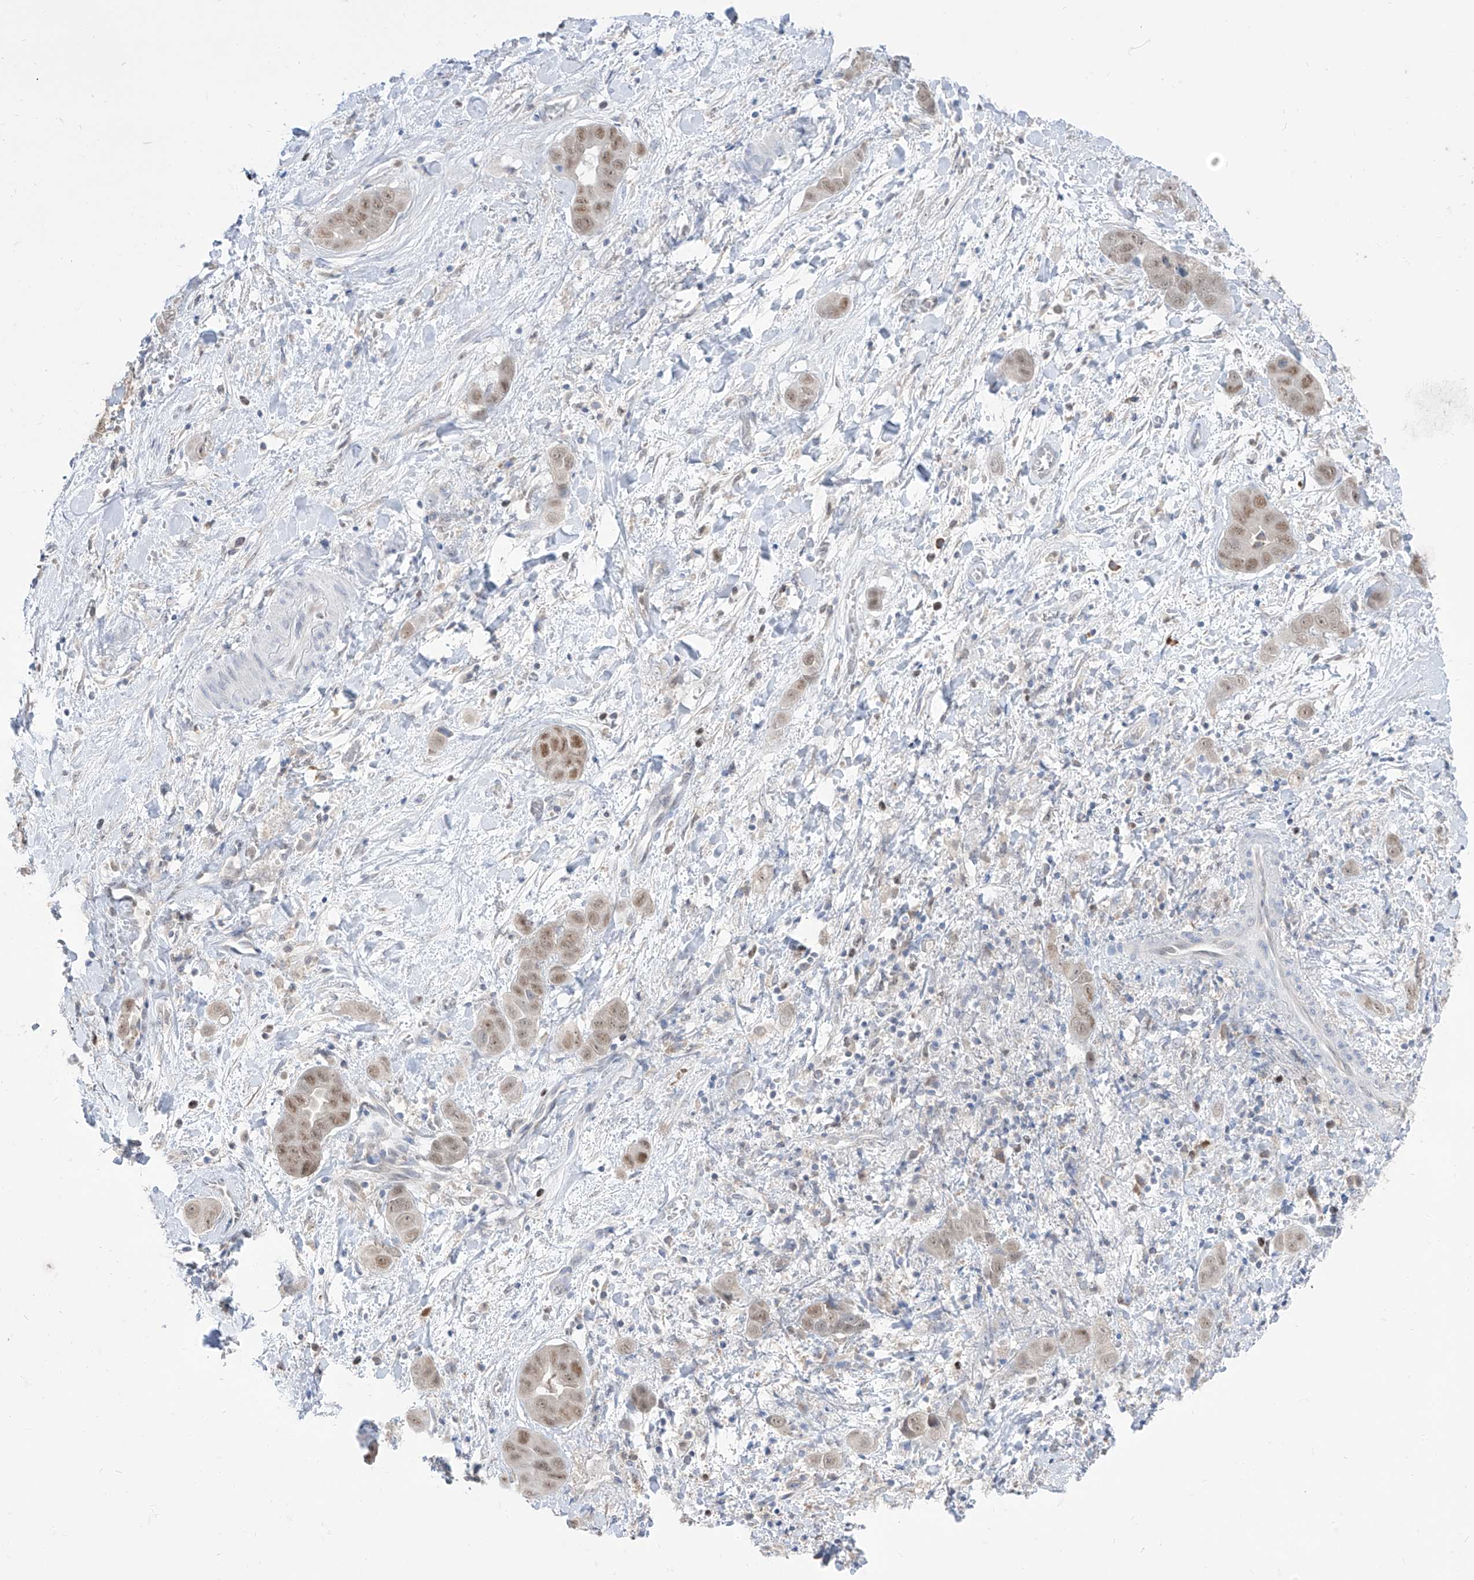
{"staining": {"intensity": "moderate", "quantity": ">75%", "location": "nuclear"}, "tissue": "liver cancer", "cell_type": "Tumor cells", "image_type": "cancer", "snomed": [{"axis": "morphology", "description": "Cholangiocarcinoma"}, {"axis": "topography", "description": "Liver"}], "caption": "Moderate nuclear expression for a protein is present in approximately >75% of tumor cells of liver cancer (cholangiocarcinoma) using IHC.", "gene": "BROX", "patient": {"sex": "female", "age": 52}}